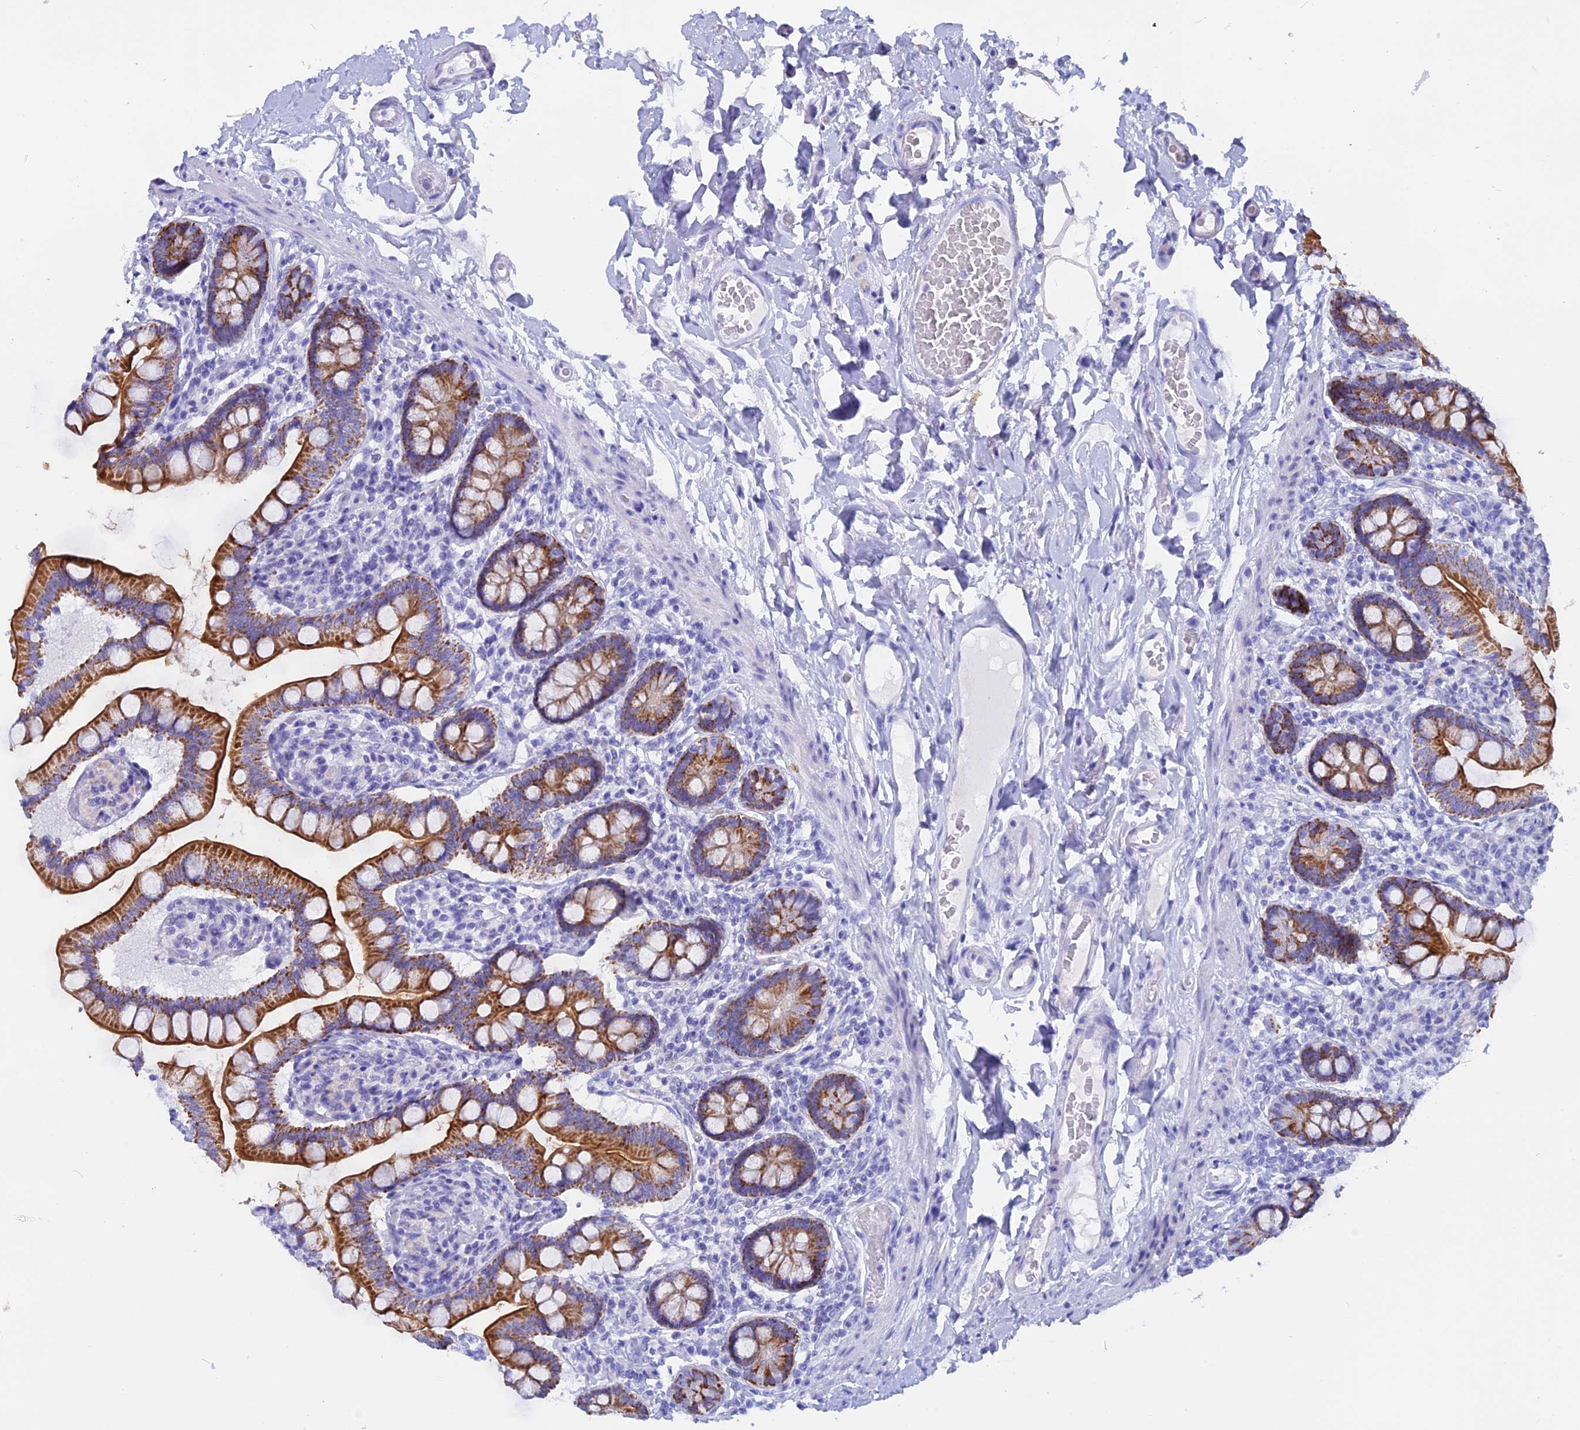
{"staining": {"intensity": "strong", "quantity": ">75%", "location": "cytoplasmic/membranous"}, "tissue": "small intestine", "cell_type": "Glandular cells", "image_type": "normal", "snomed": [{"axis": "morphology", "description": "Normal tissue, NOS"}, {"axis": "topography", "description": "Small intestine"}], "caption": "DAB immunohistochemical staining of unremarkable human small intestine displays strong cytoplasmic/membranous protein staining in about >75% of glandular cells.", "gene": "ISCA1", "patient": {"sex": "female", "age": 64}}